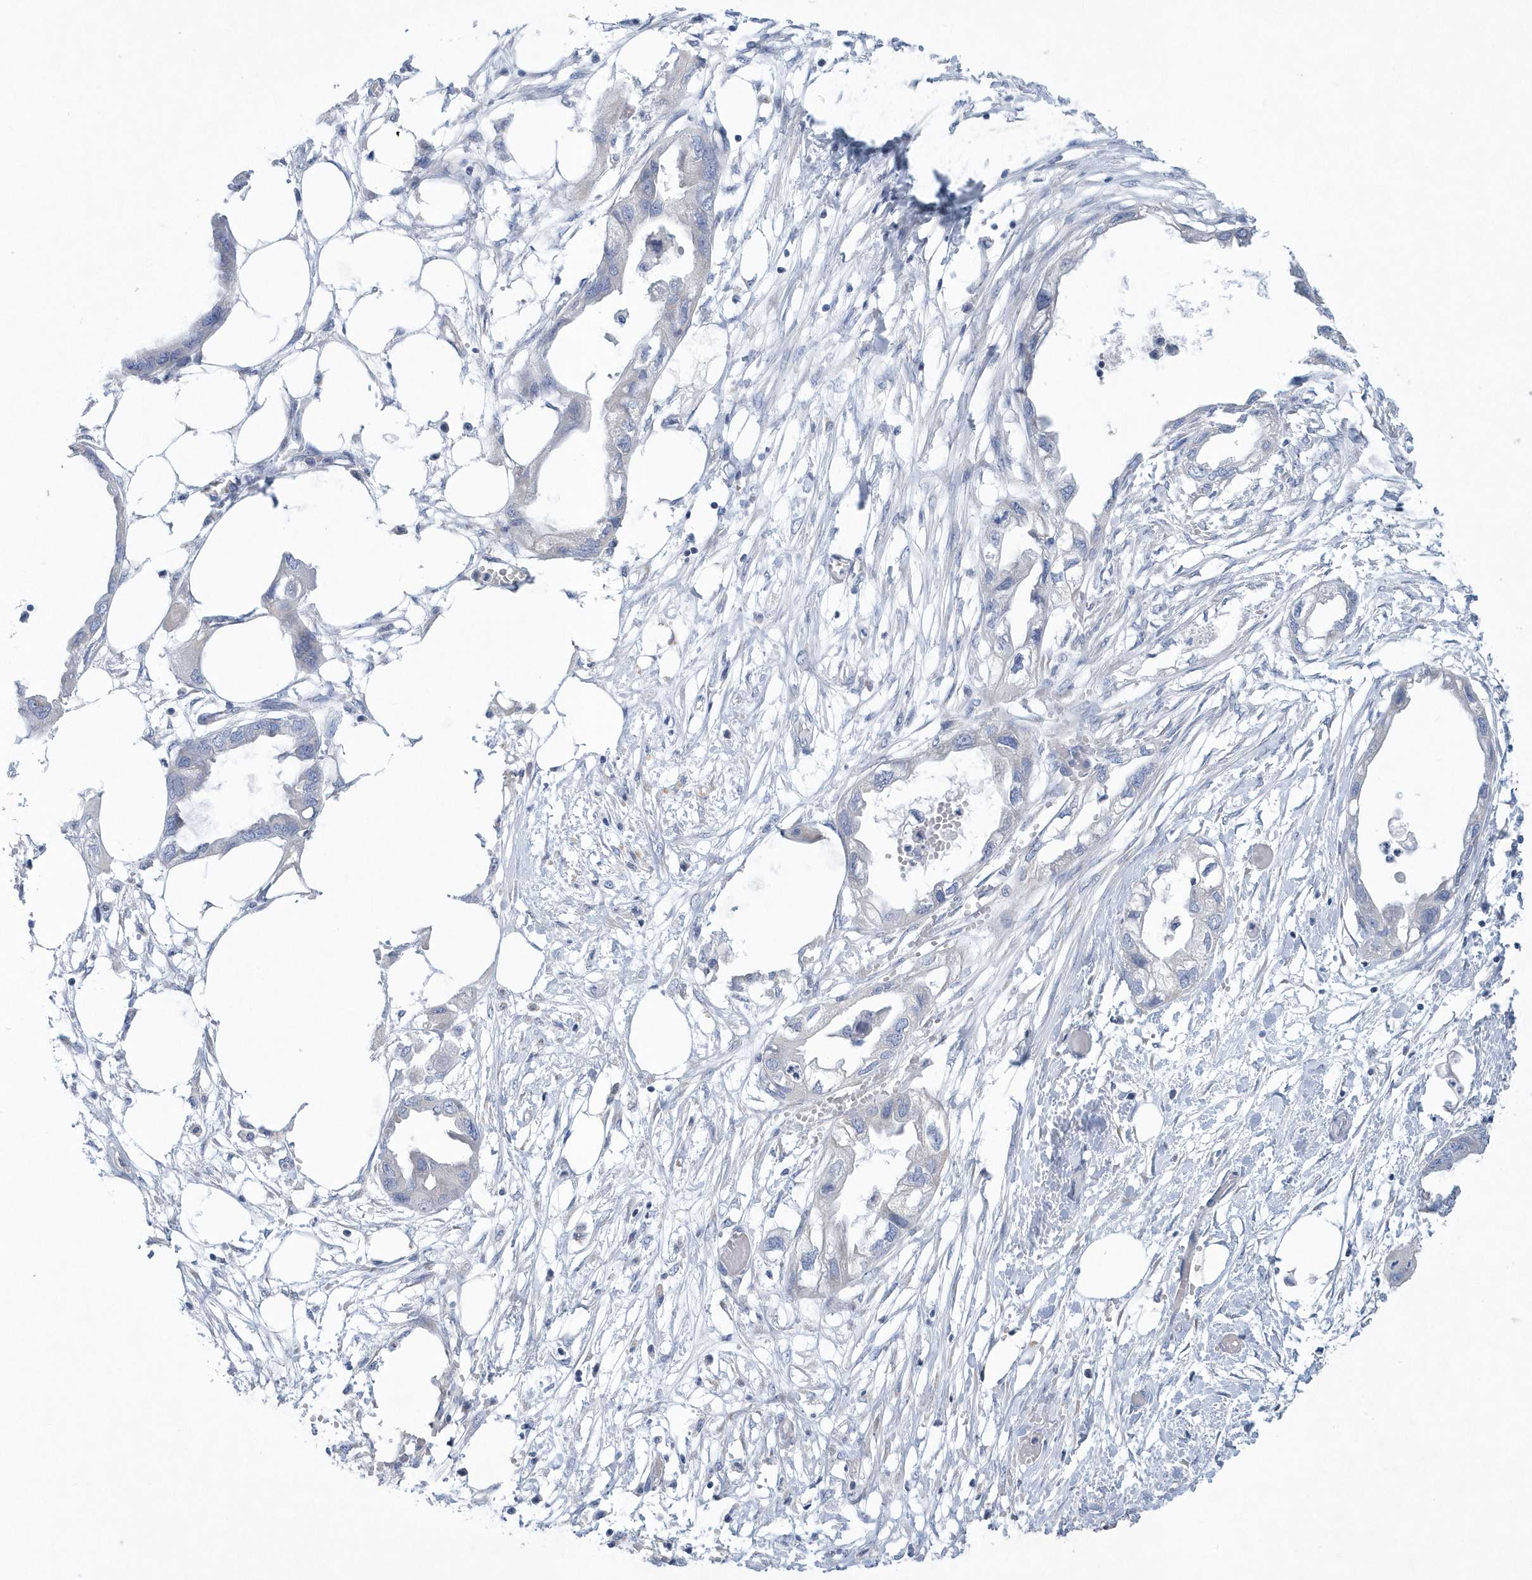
{"staining": {"intensity": "negative", "quantity": "none", "location": "none"}, "tissue": "endometrial cancer", "cell_type": "Tumor cells", "image_type": "cancer", "snomed": [{"axis": "morphology", "description": "Adenocarcinoma, NOS"}, {"axis": "morphology", "description": "Adenocarcinoma, metastatic, NOS"}, {"axis": "topography", "description": "Adipose tissue"}, {"axis": "topography", "description": "Endometrium"}], "caption": "Human endometrial cancer (metastatic adenocarcinoma) stained for a protein using immunohistochemistry (IHC) displays no positivity in tumor cells.", "gene": "SPATA18", "patient": {"sex": "female", "age": 67}}